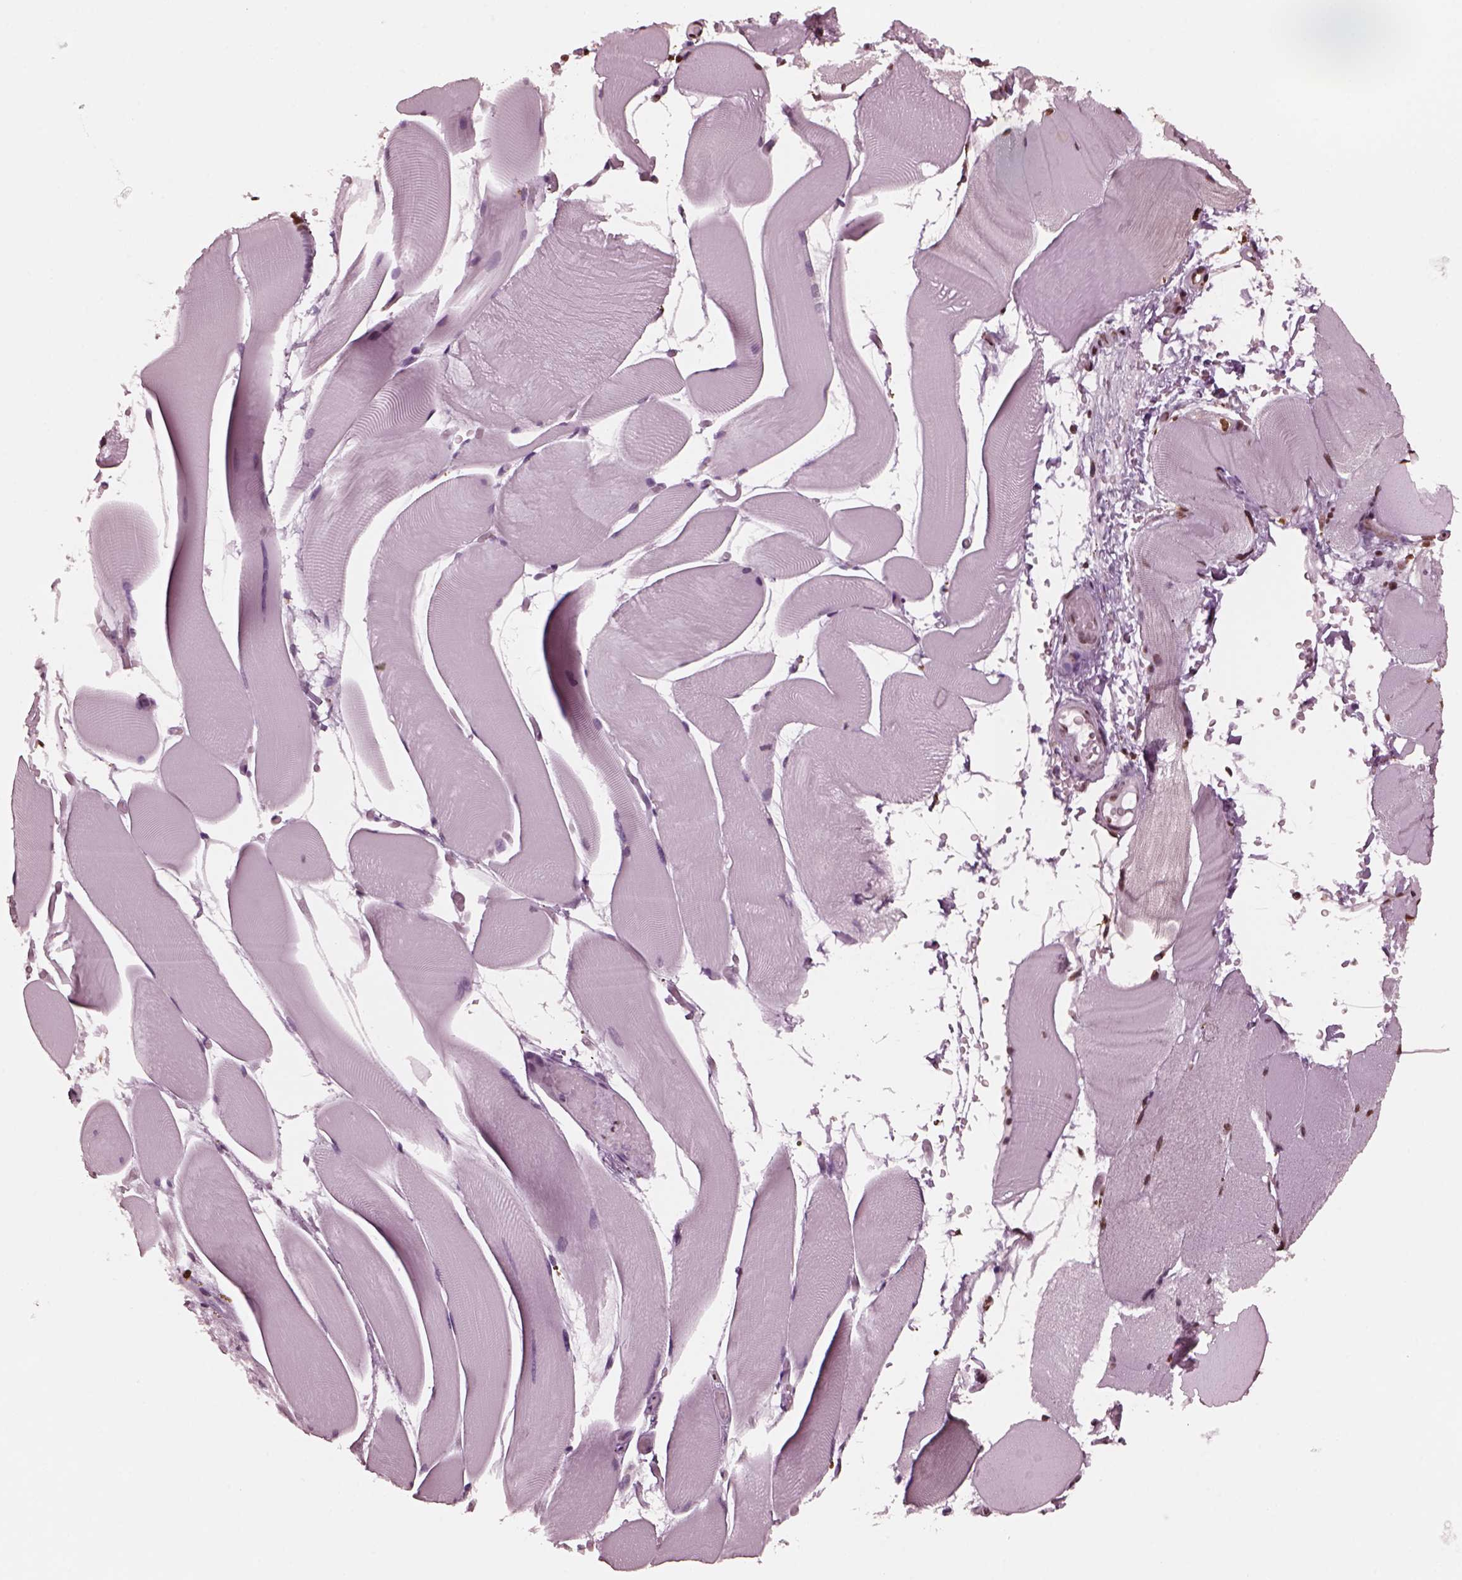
{"staining": {"intensity": "moderate", "quantity": "<25%", "location": "cytoplasmic/membranous,nuclear"}, "tissue": "skeletal muscle", "cell_type": "Myocytes", "image_type": "normal", "snomed": [{"axis": "morphology", "description": "Normal tissue, NOS"}, {"axis": "topography", "description": "Skeletal muscle"}], "caption": "A high-resolution histopathology image shows immunohistochemistry staining of normal skeletal muscle, which exhibits moderate cytoplasmic/membranous,nuclear staining in about <25% of myocytes.", "gene": "NSD1", "patient": {"sex": "female", "age": 37}}